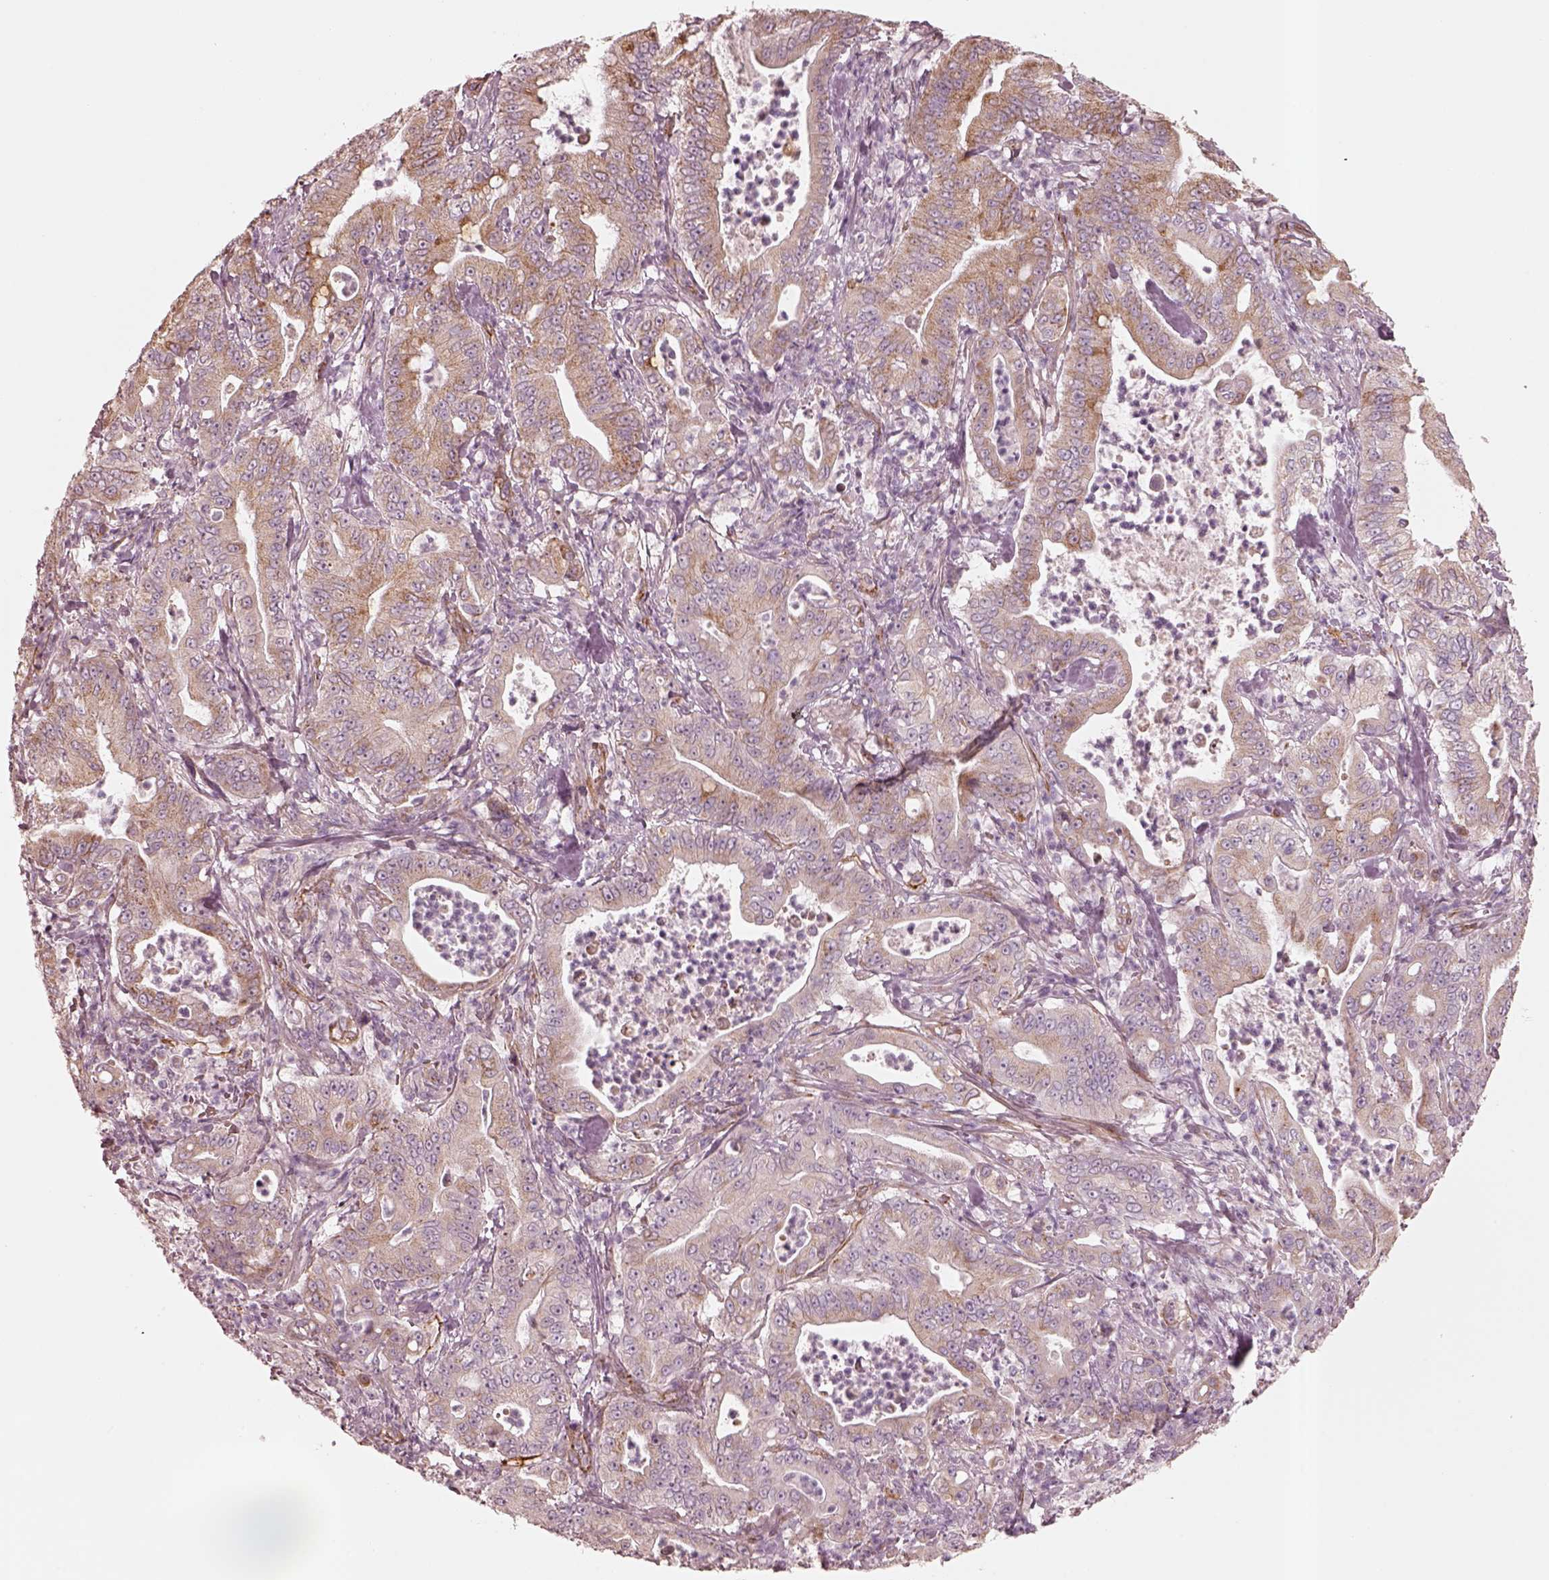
{"staining": {"intensity": "weak", "quantity": "25%-75%", "location": "cytoplasmic/membranous"}, "tissue": "pancreatic cancer", "cell_type": "Tumor cells", "image_type": "cancer", "snomed": [{"axis": "morphology", "description": "Adenocarcinoma, NOS"}, {"axis": "topography", "description": "Pancreas"}], "caption": "Weak cytoplasmic/membranous positivity for a protein is appreciated in about 25%-75% of tumor cells of pancreatic cancer (adenocarcinoma) using immunohistochemistry (IHC).", "gene": "CRYM", "patient": {"sex": "male", "age": 71}}